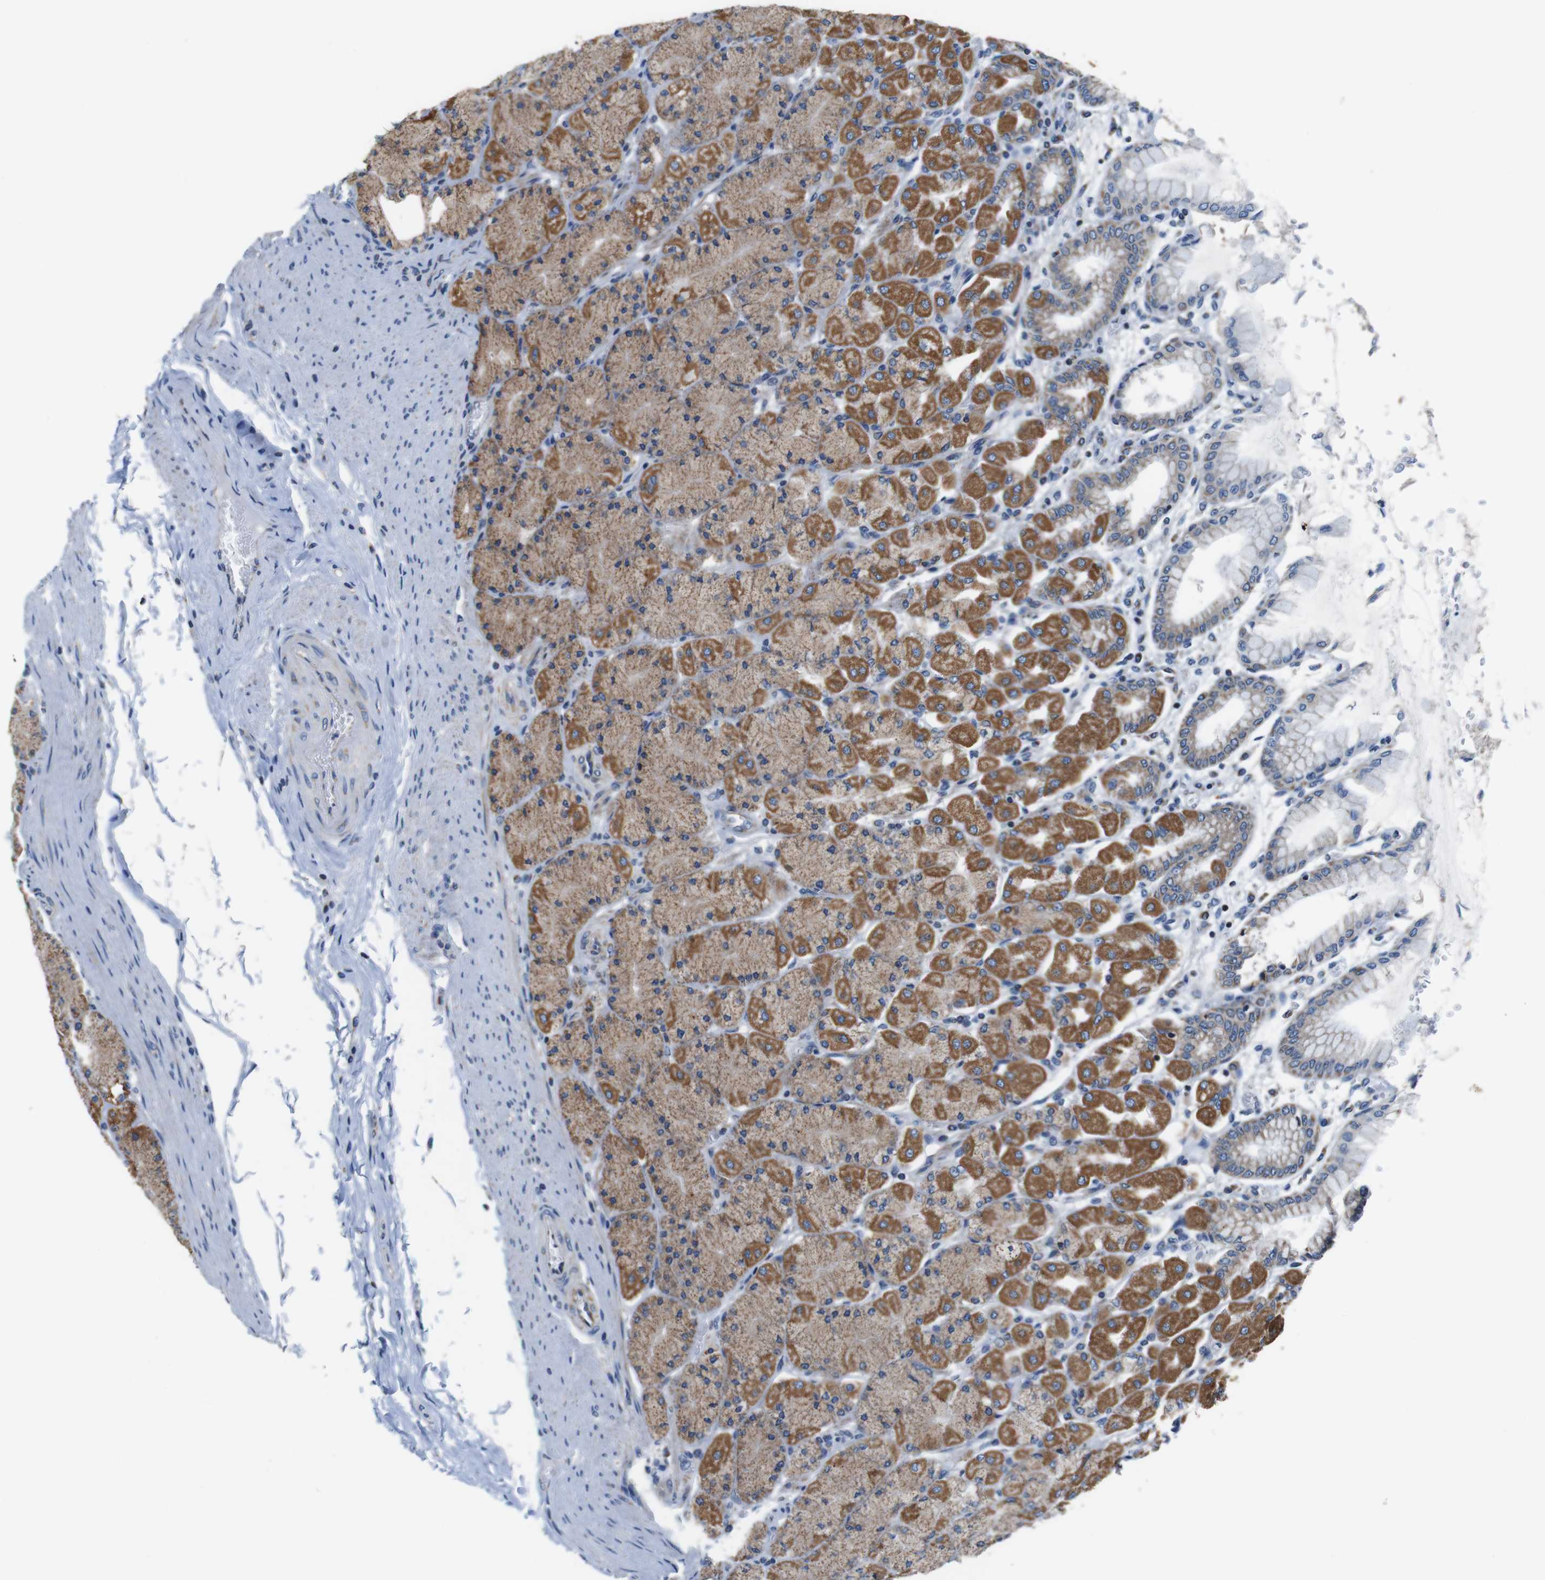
{"staining": {"intensity": "moderate", "quantity": ">75%", "location": "cytoplasmic/membranous"}, "tissue": "stomach", "cell_type": "Glandular cells", "image_type": "normal", "snomed": [{"axis": "morphology", "description": "Normal tissue, NOS"}, {"axis": "topography", "description": "Stomach, upper"}], "caption": "Stomach stained for a protein displays moderate cytoplasmic/membranous positivity in glandular cells. The protein of interest is stained brown, and the nuclei are stained in blue (DAB IHC with brightfield microscopy, high magnification).", "gene": "LRP4", "patient": {"sex": "female", "age": 56}}